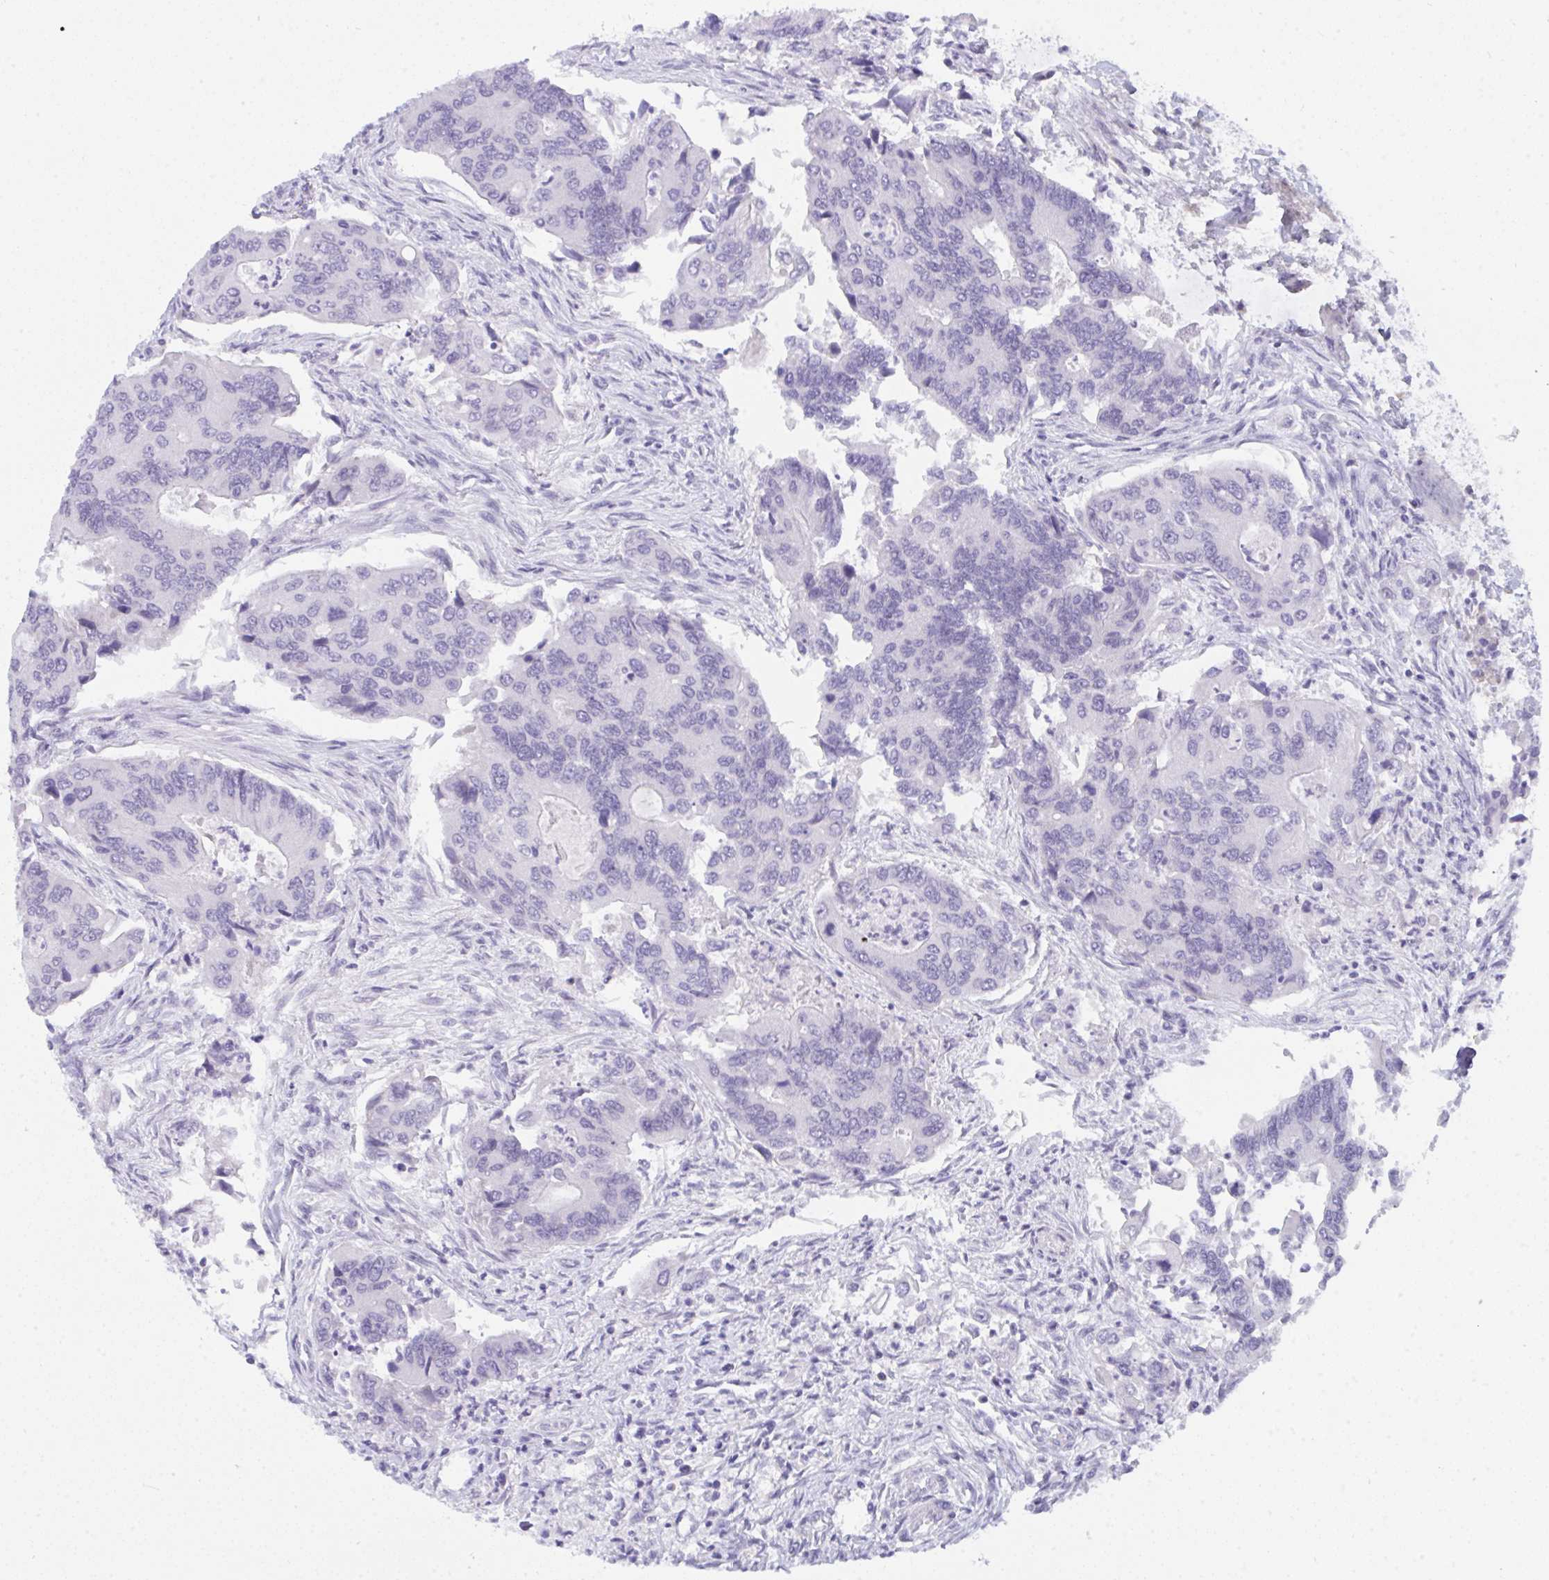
{"staining": {"intensity": "negative", "quantity": "none", "location": "none"}, "tissue": "colorectal cancer", "cell_type": "Tumor cells", "image_type": "cancer", "snomed": [{"axis": "morphology", "description": "Adenocarcinoma, NOS"}, {"axis": "topography", "description": "Colon"}], "caption": "High magnification brightfield microscopy of colorectal adenocarcinoma stained with DAB (brown) and counterstained with hematoxylin (blue): tumor cells show no significant positivity.", "gene": "PRDM9", "patient": {"sex": "female", "age": 67}}